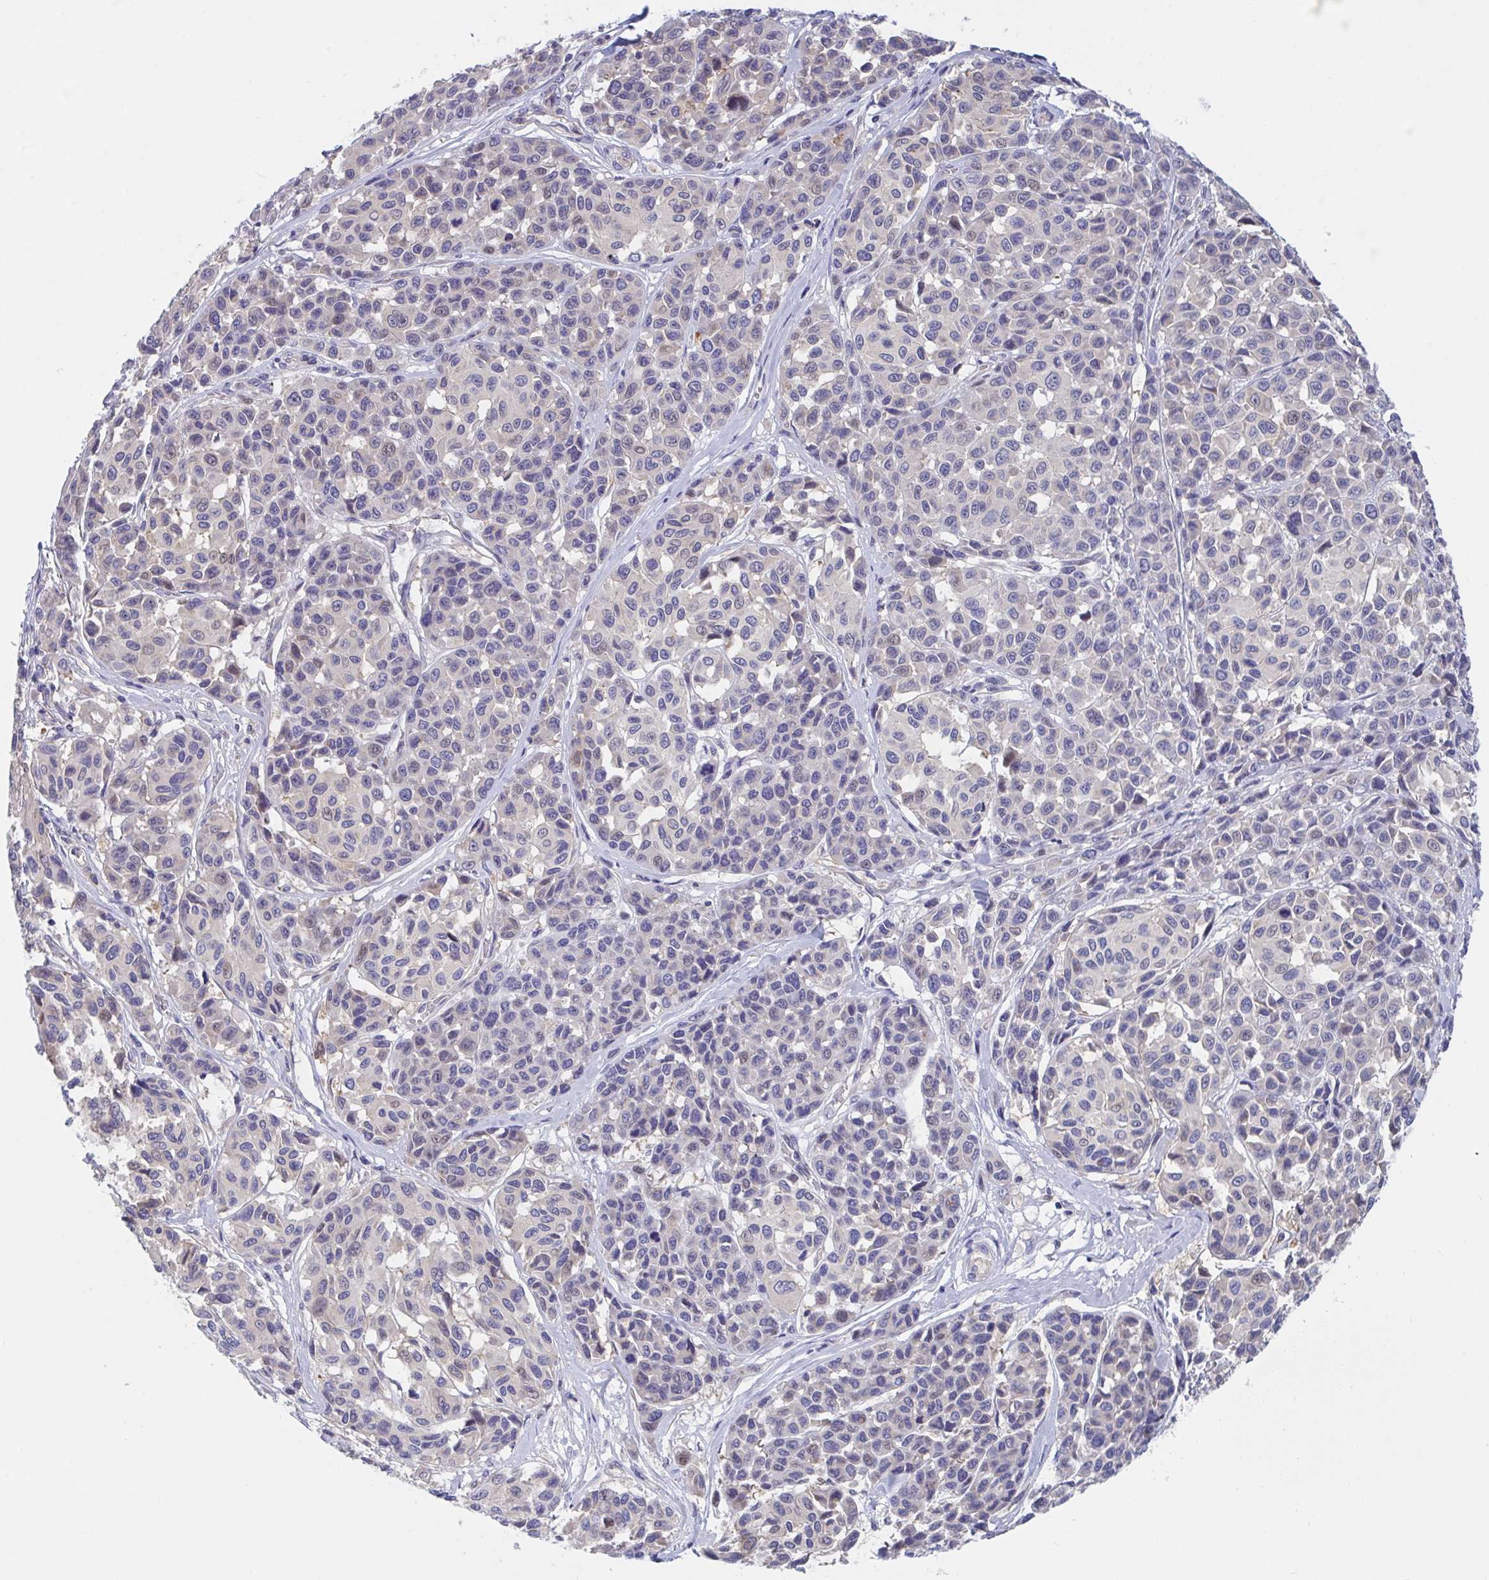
{"staining": {"intensity": "weak", "quantity": "<25%", "location": "nuclear"}, "tissue": "melanoma", "cell_type": "Tumor cells", "image_type": "cancer", "snomed": [{"axis": "morphology", "description": "Malignant melanoma, NOS"}, {"axis": "topography", "description": "Skin"}], "caption": "Malignant melanoma was stained to show a protein in brown. There is no significant expression in tumor cells.", "gene": "P2RX3", "patient": {"sex": "female", "age": 66}}